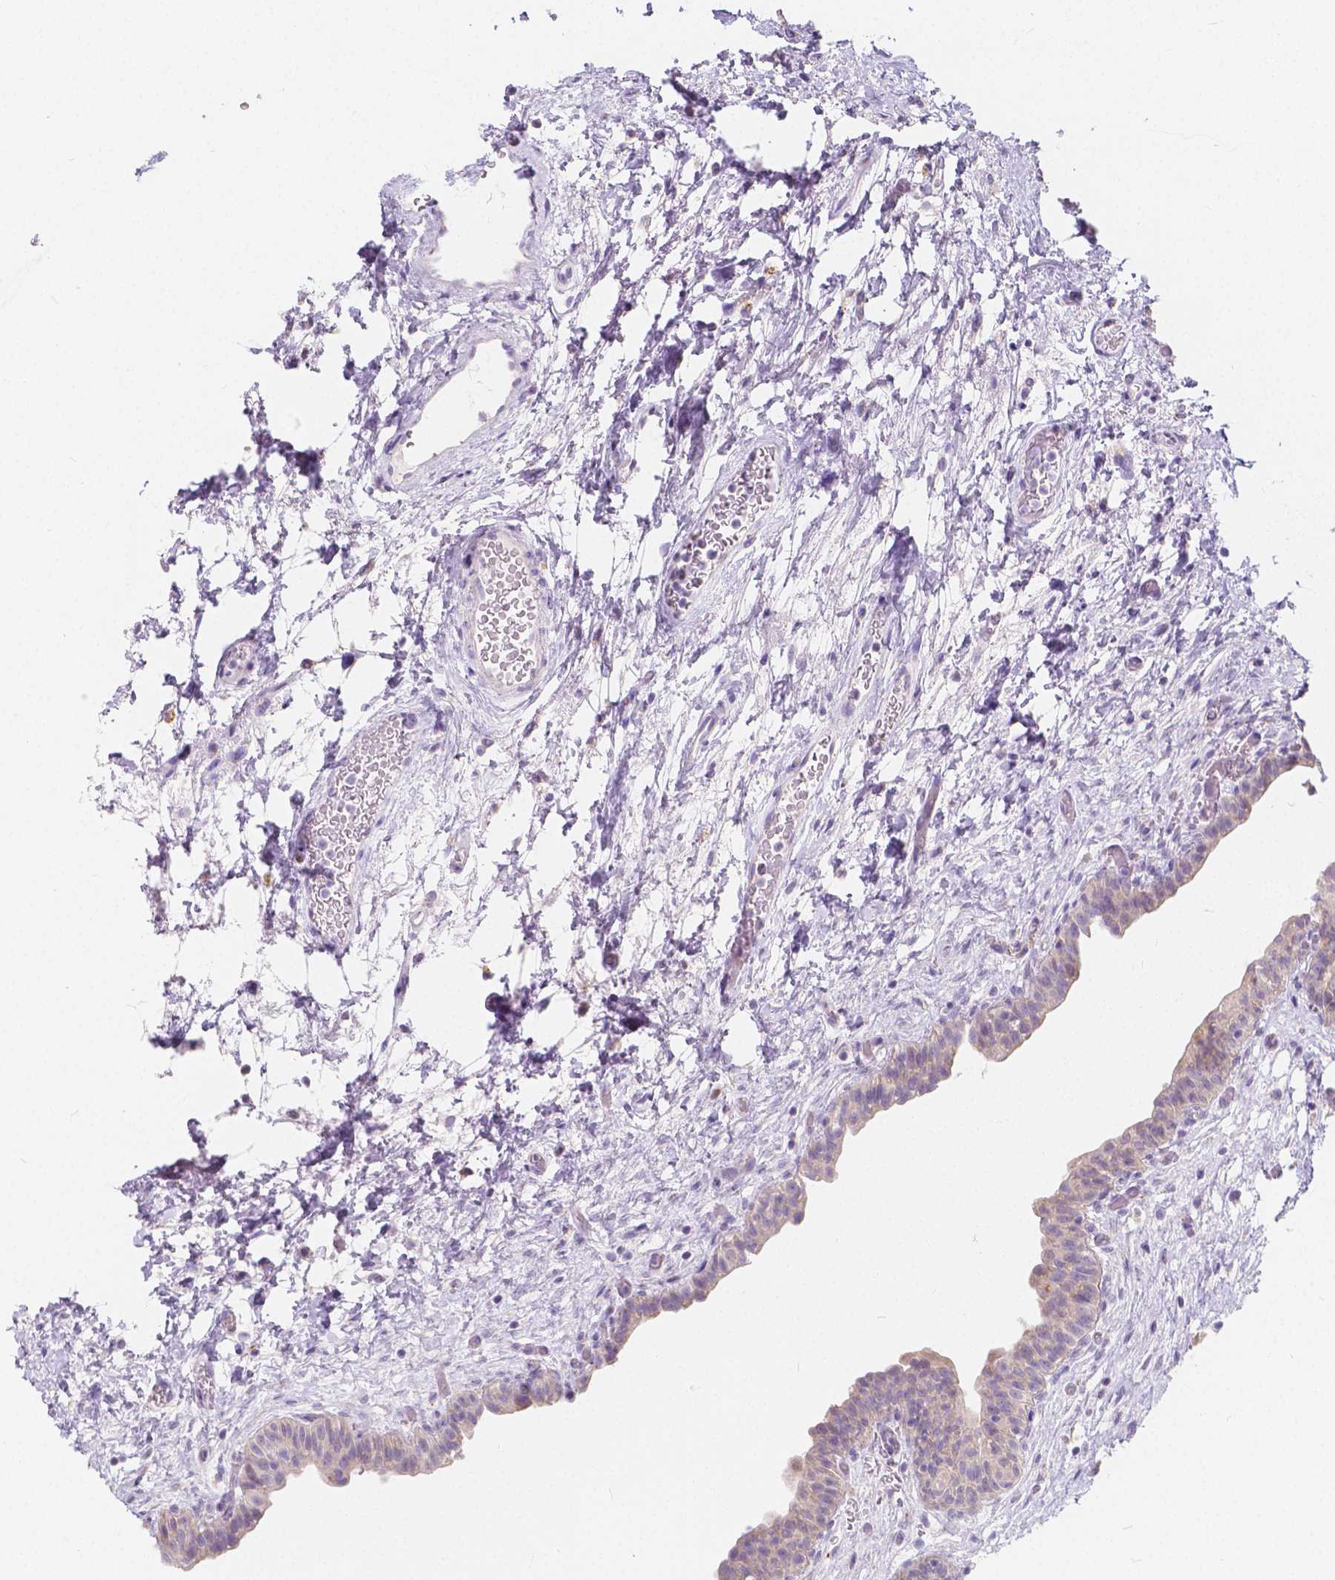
{"staining": {"intensity": "negative", "quantity": "none", "location": "none"}, "tissue": "urinary bladder", "cell_type": "Urothelial cells", "image_type": "normal", "snomed": [{"axis": "morphology", "description": "Normal tissue, NOS"}, {"axis": "topography", "description": "Urinary bladder"}], "caption": "This micrograph is of normal urinary bladder stained with IHC to label a protein in brown with the nuclei are counter-stained blue. There is no expression in urothelial cells. (DAB (3,3'-diaminobenzidine) IHC visualized using brightfield microscopy, high magnification).", "gene": "RNF186", "patient": {"sex": "male", "age": 69}}